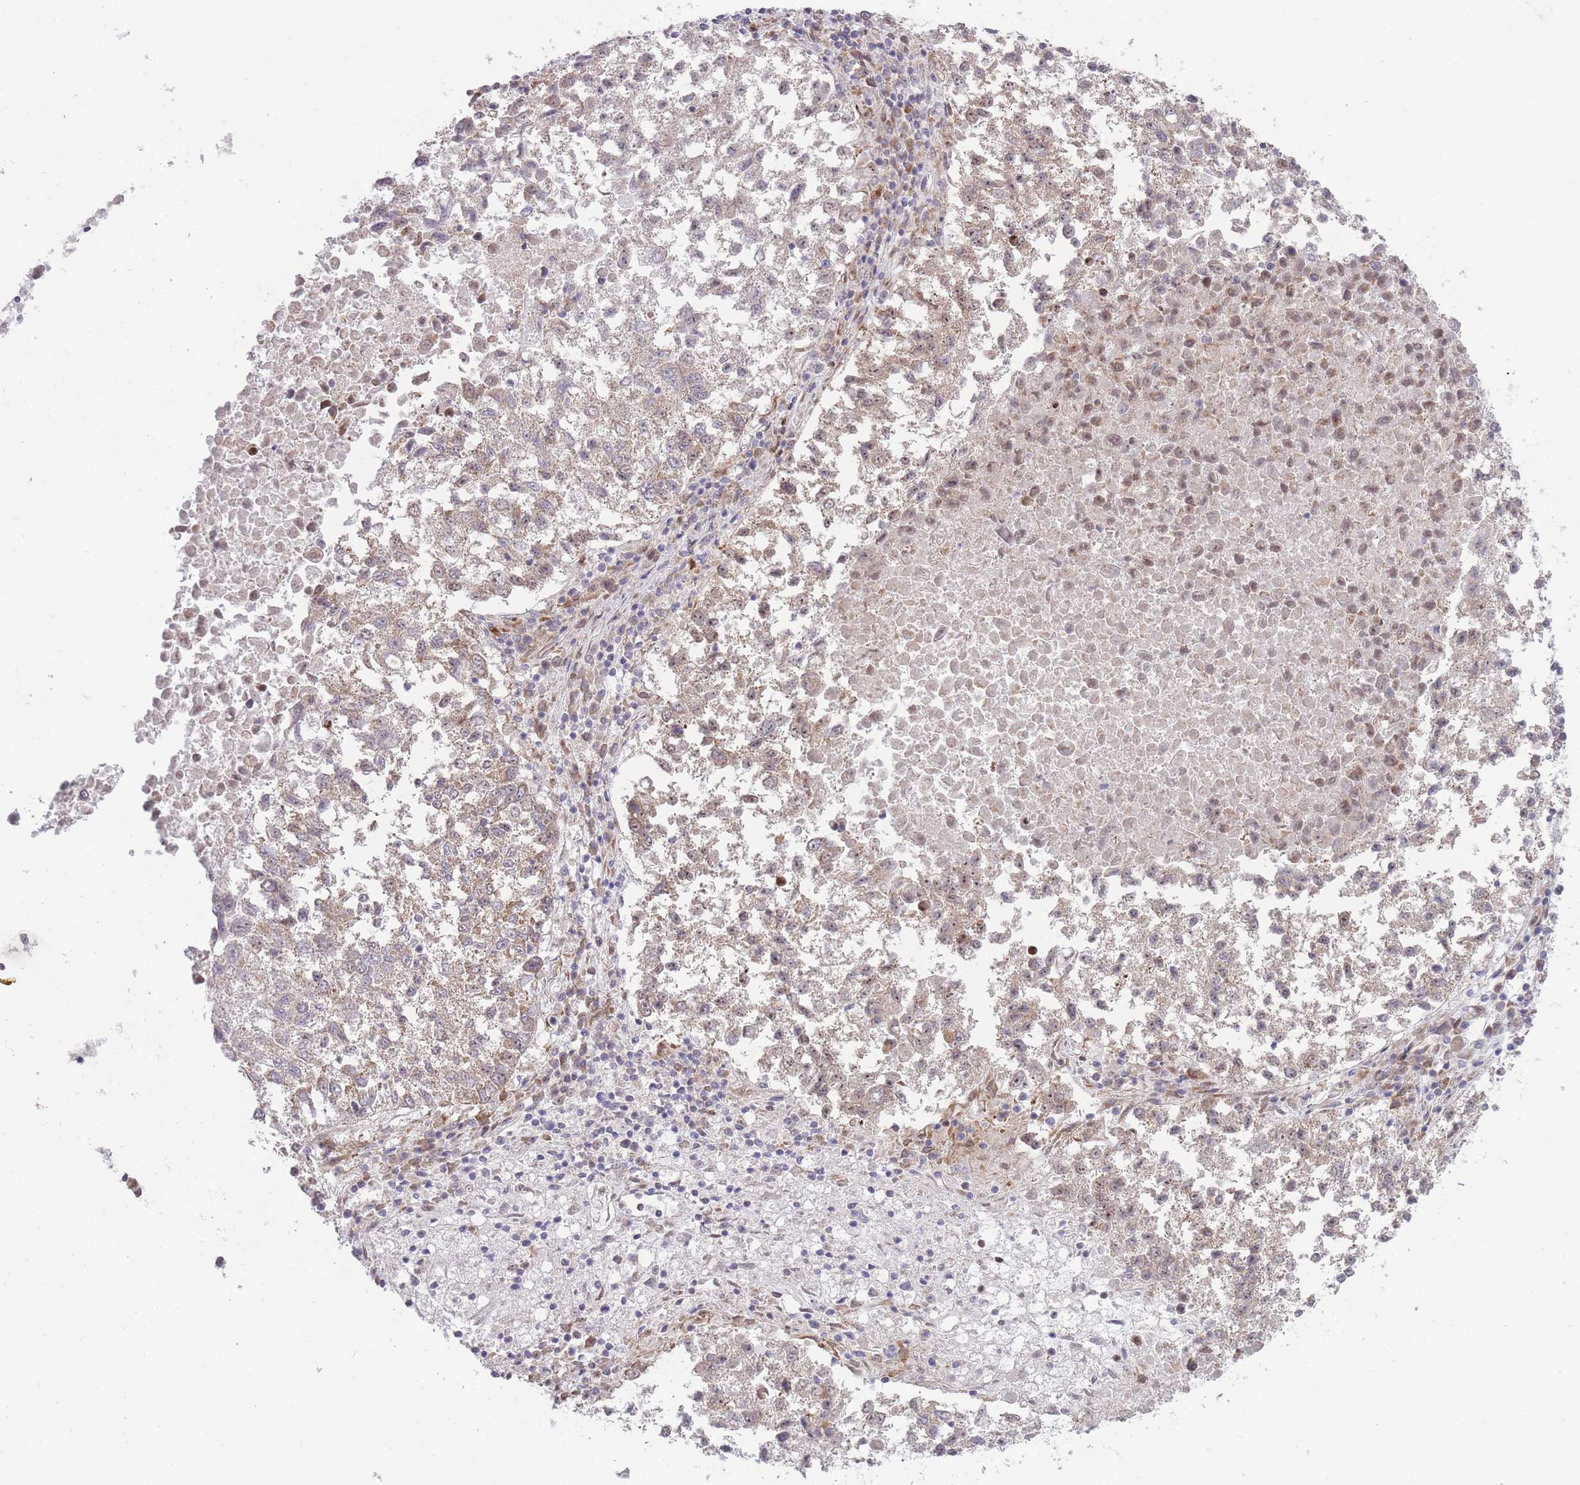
{"staining": {"intensity": "weak", "quantity": ">75%", "location": "cytoplasmic/membranous"}, "tissue": "lung cancer", "cell_type": "Tumor cells", "image_type": "cancer", "snomed": [{"axis": "morphology", "description": "Squamous cell carcinoma, NOS"}, {"axis": "topography", "description": "Lung"}], "caption": "Protein analysis of lung cancer tissue demonstrates weak cytoplasmic/membranous positivity in approximately >75% of tumor cells.", "gene": "BOLA2B", "patient": {"sex": "male", "age": 73}}